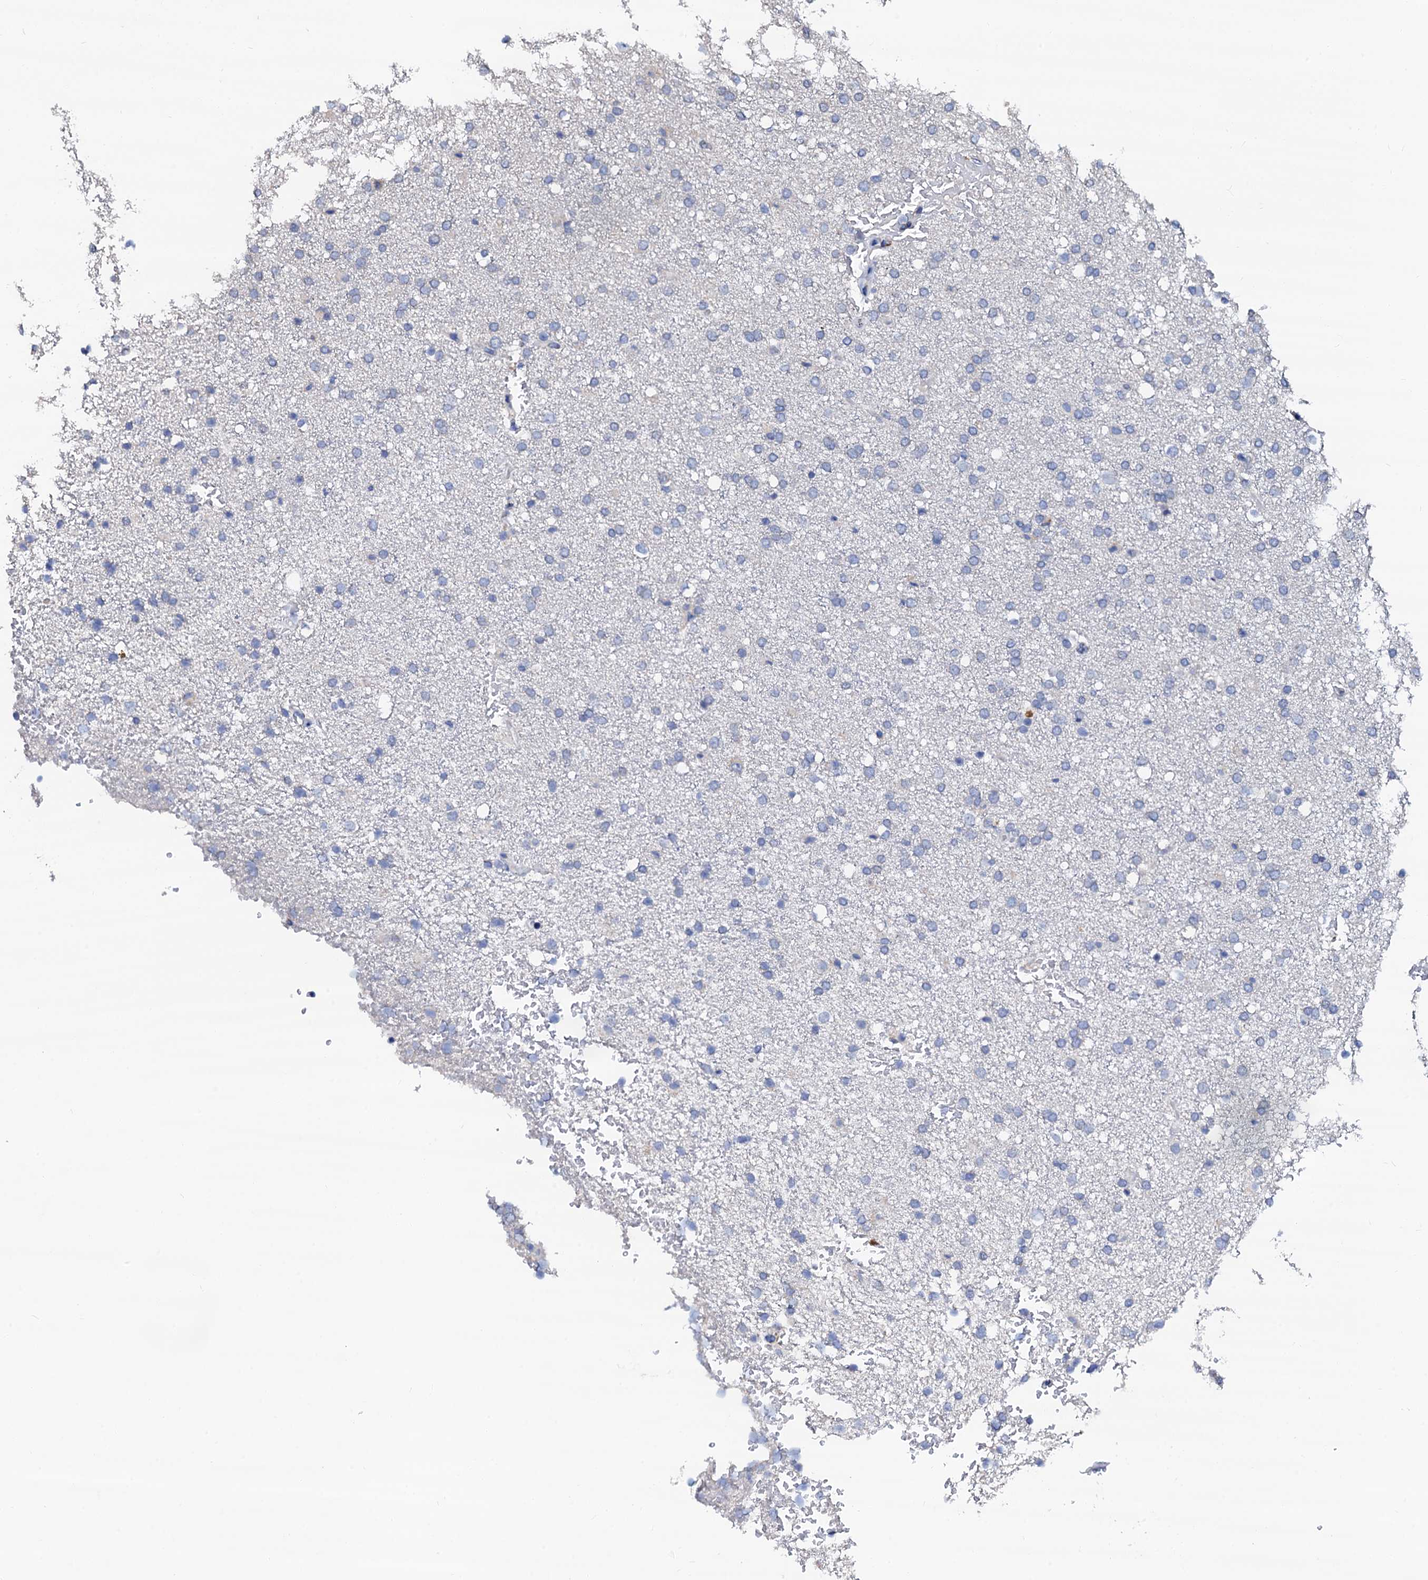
{"staining": {"intensity": "negative", "quantity": "none", "location": "none"}, "tissue": "glioma", "cell_type": "Tumor cells", "image_type": "cancer", "snomed": [{"axis": "morphology", "description": "Glioma, malignant, High grade"}, {"axis": "topography", "description": "Brain"}], "caption": "A photomicrograph of human high-grade glioma (malignant) is negative for staining in tumor cells.", "gene": "AKAP3", "patient": {"sex": "male", "age": 72}}